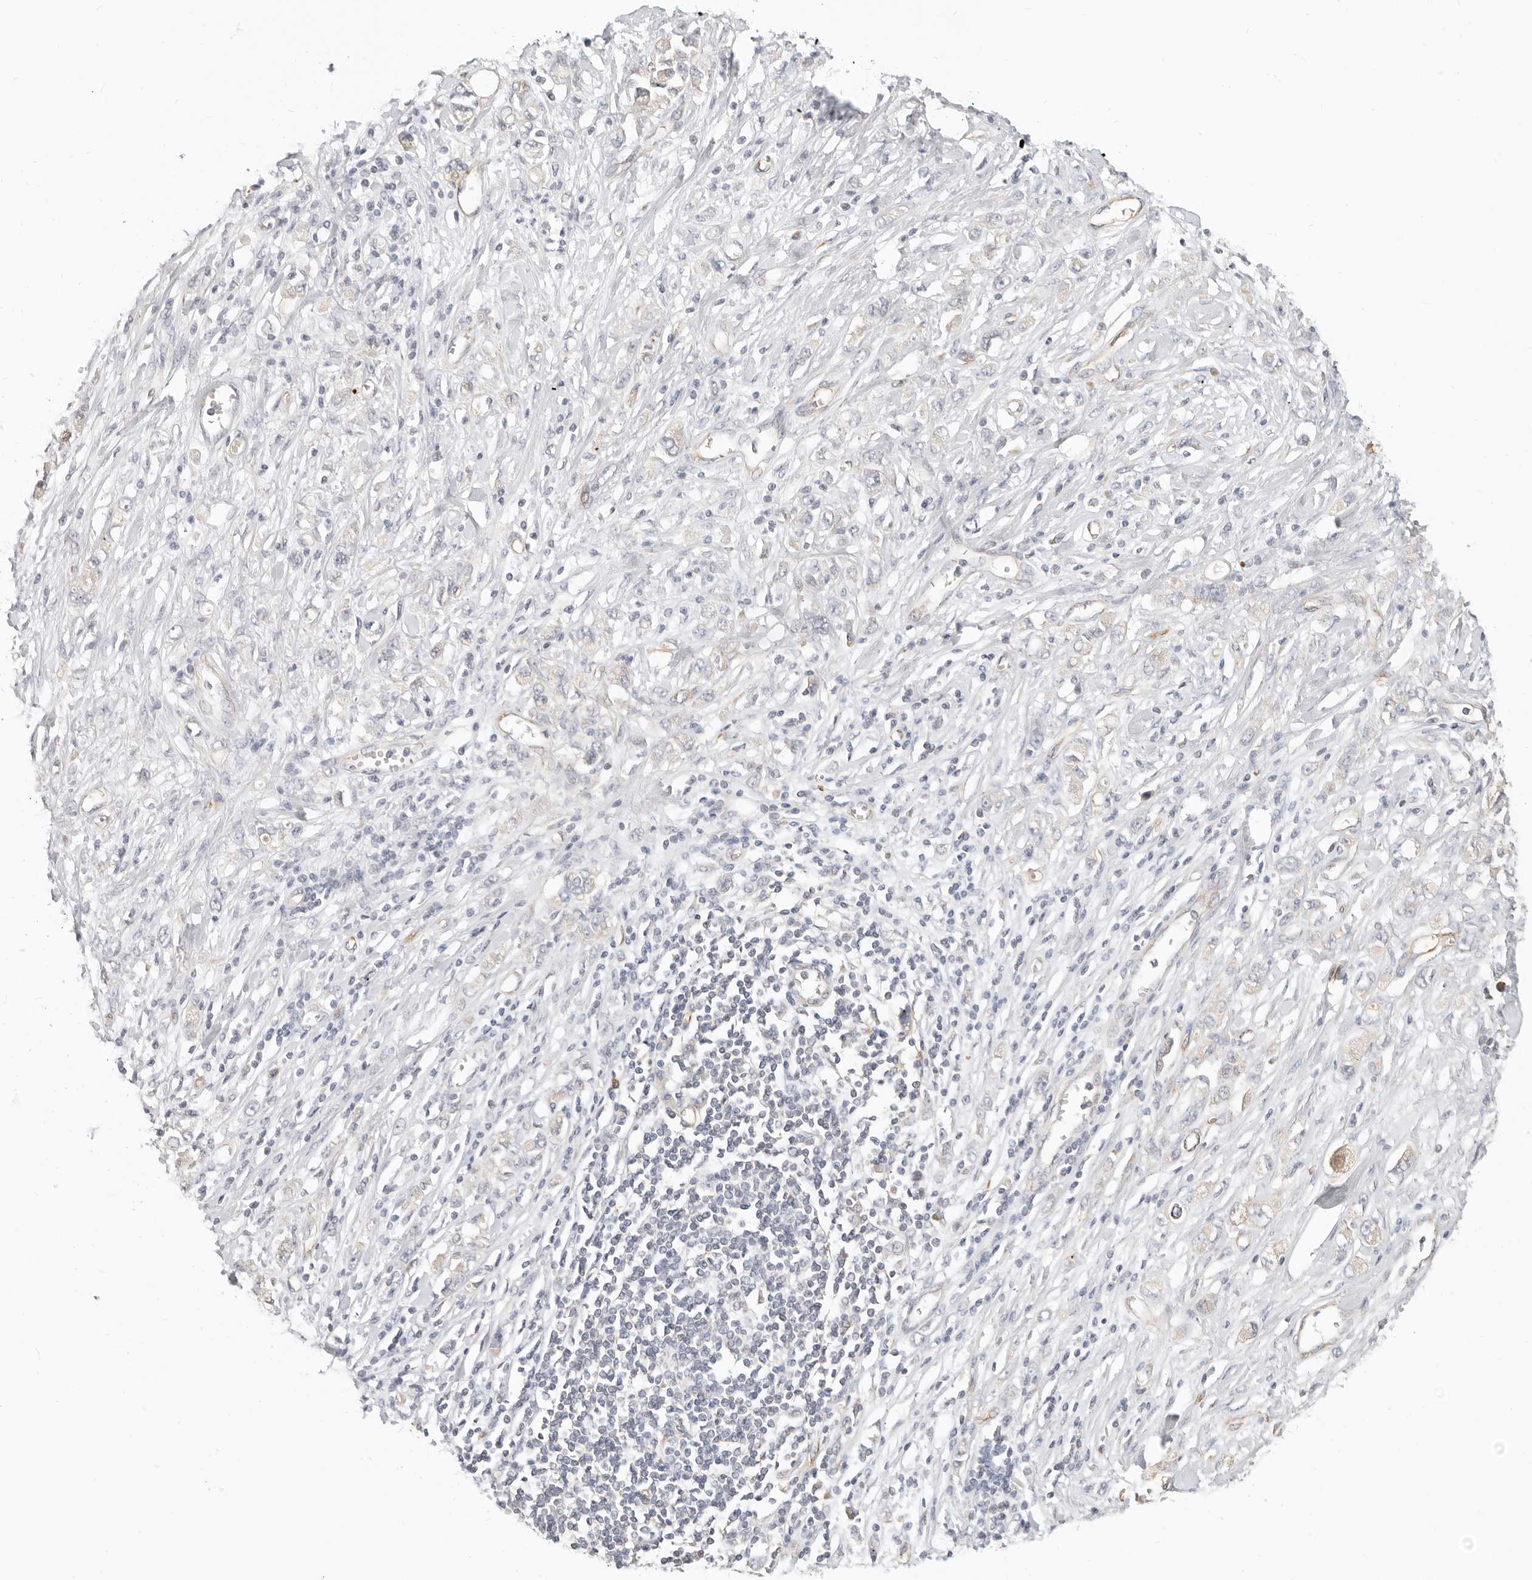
{"staining": {"intensity": "negative", "quantity": "none", "location": "none"}, "tissue": "stomach cancer", "cell_type": "Tumor cells", "image_type": "cancer", "snomed": [{"axis": "morphology", "description": "Adenocarcinoma, NOS"}, {"axis": "topography", "description": "Stomach"}], "caption": "Photomicrograph shows no significant protein expression in tumor cells of stomach adenocarcinoma.", "gene": "SPRING1", "patient": {"sex": "female", "age": 76}}